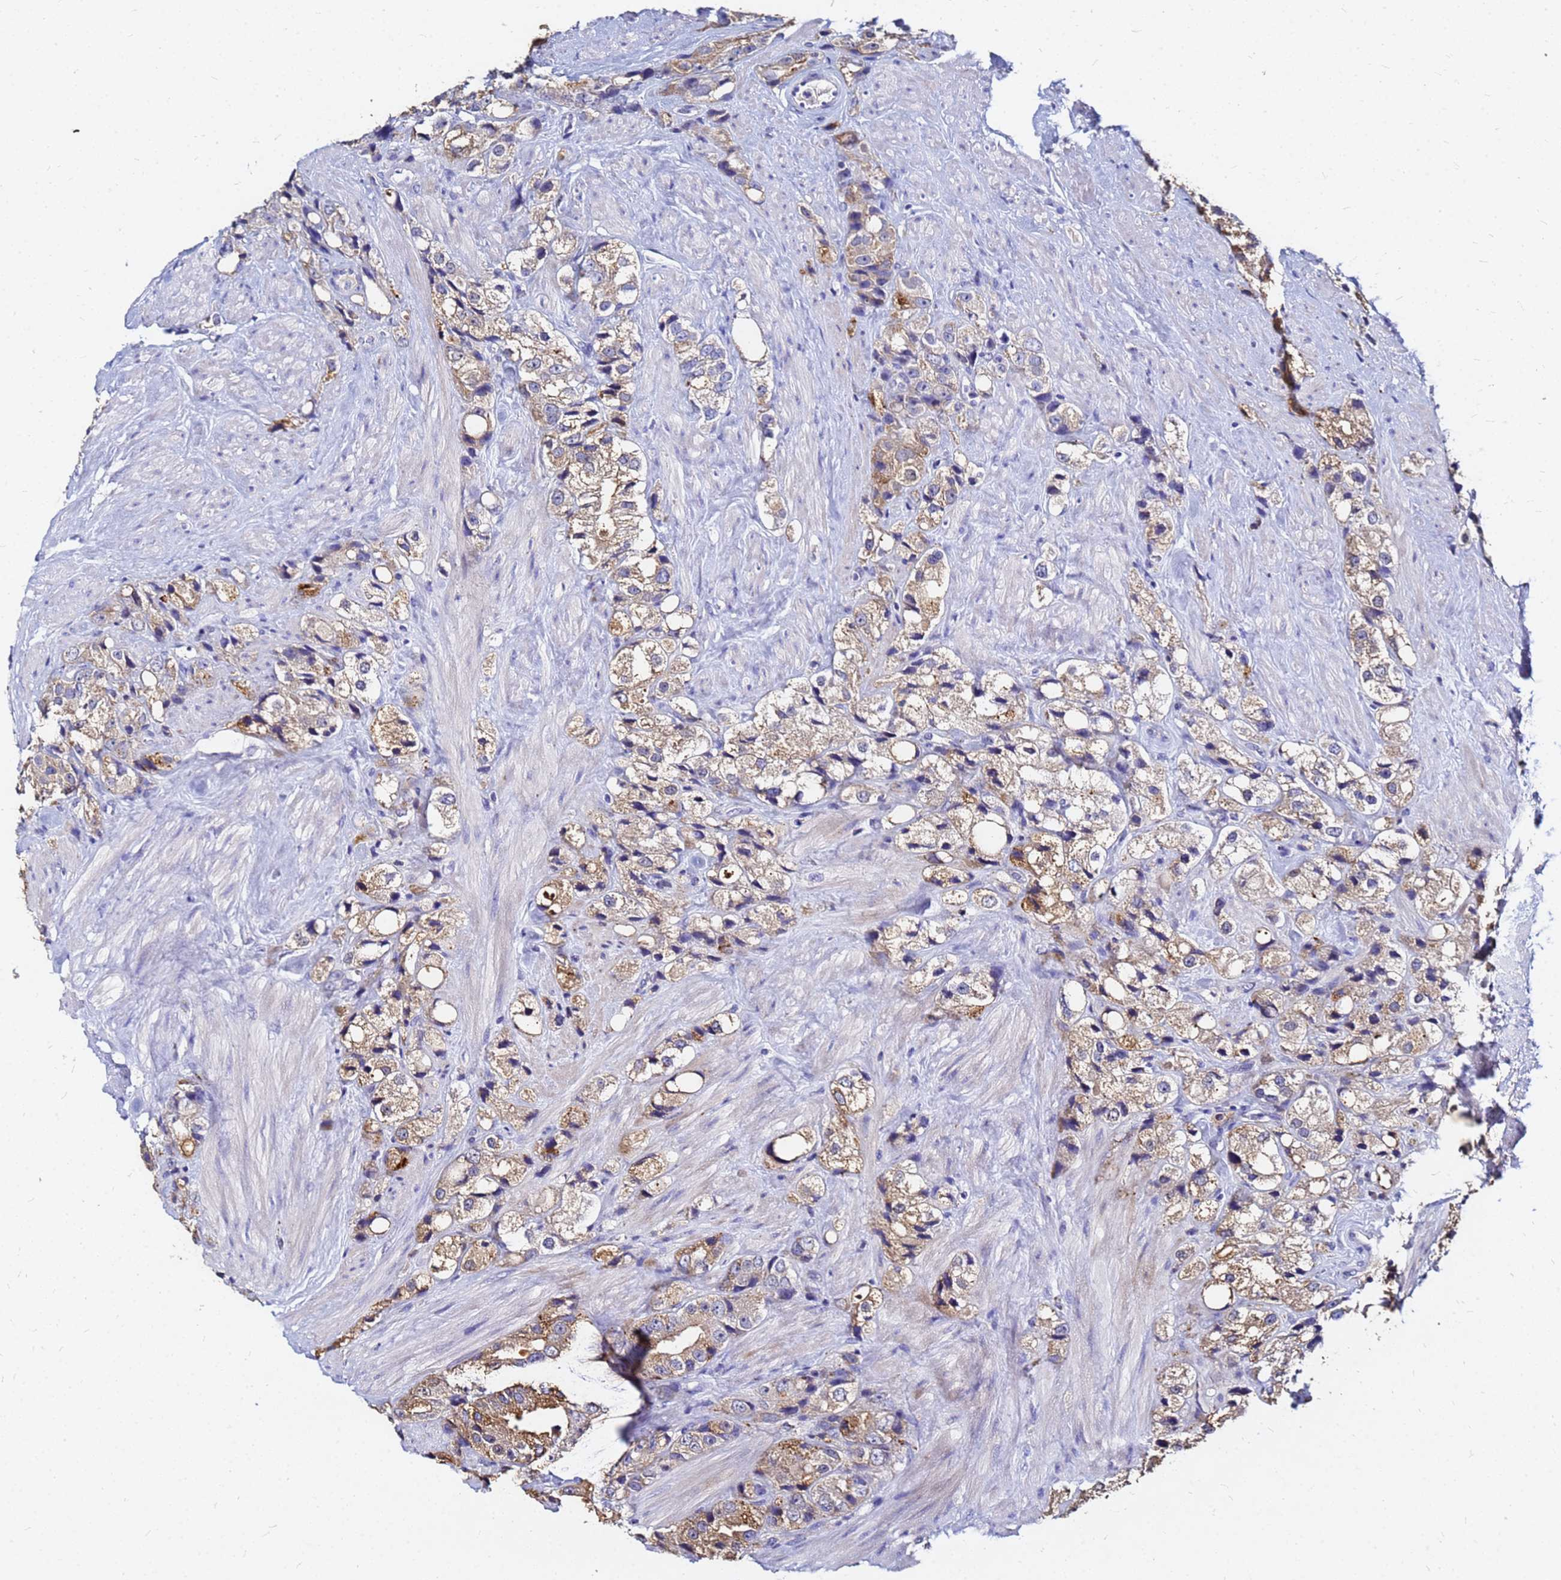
{"staining": {"intensity": "moderate", "quantity": "25%-75%", "location": "cytoplasmic/membranous"}, "tissue": "prostate cancer", "cell_type": "Tumor cells", "image_type": "cancer", "snomed": [{"axis": "morphology", "description": "Adenocarcinoma, NOS"}, {"axis": "topography", "description": "Prostate"}], "caption": "Approximately 25%-75% of tumor cells in human prostate cancer demonstrate moderate cytoplasmic/membranous protein staining as visualized by brown immunohistochemical staining.", "gene": "FAM183A", "patient": {"sex": "male", "age": 79}}